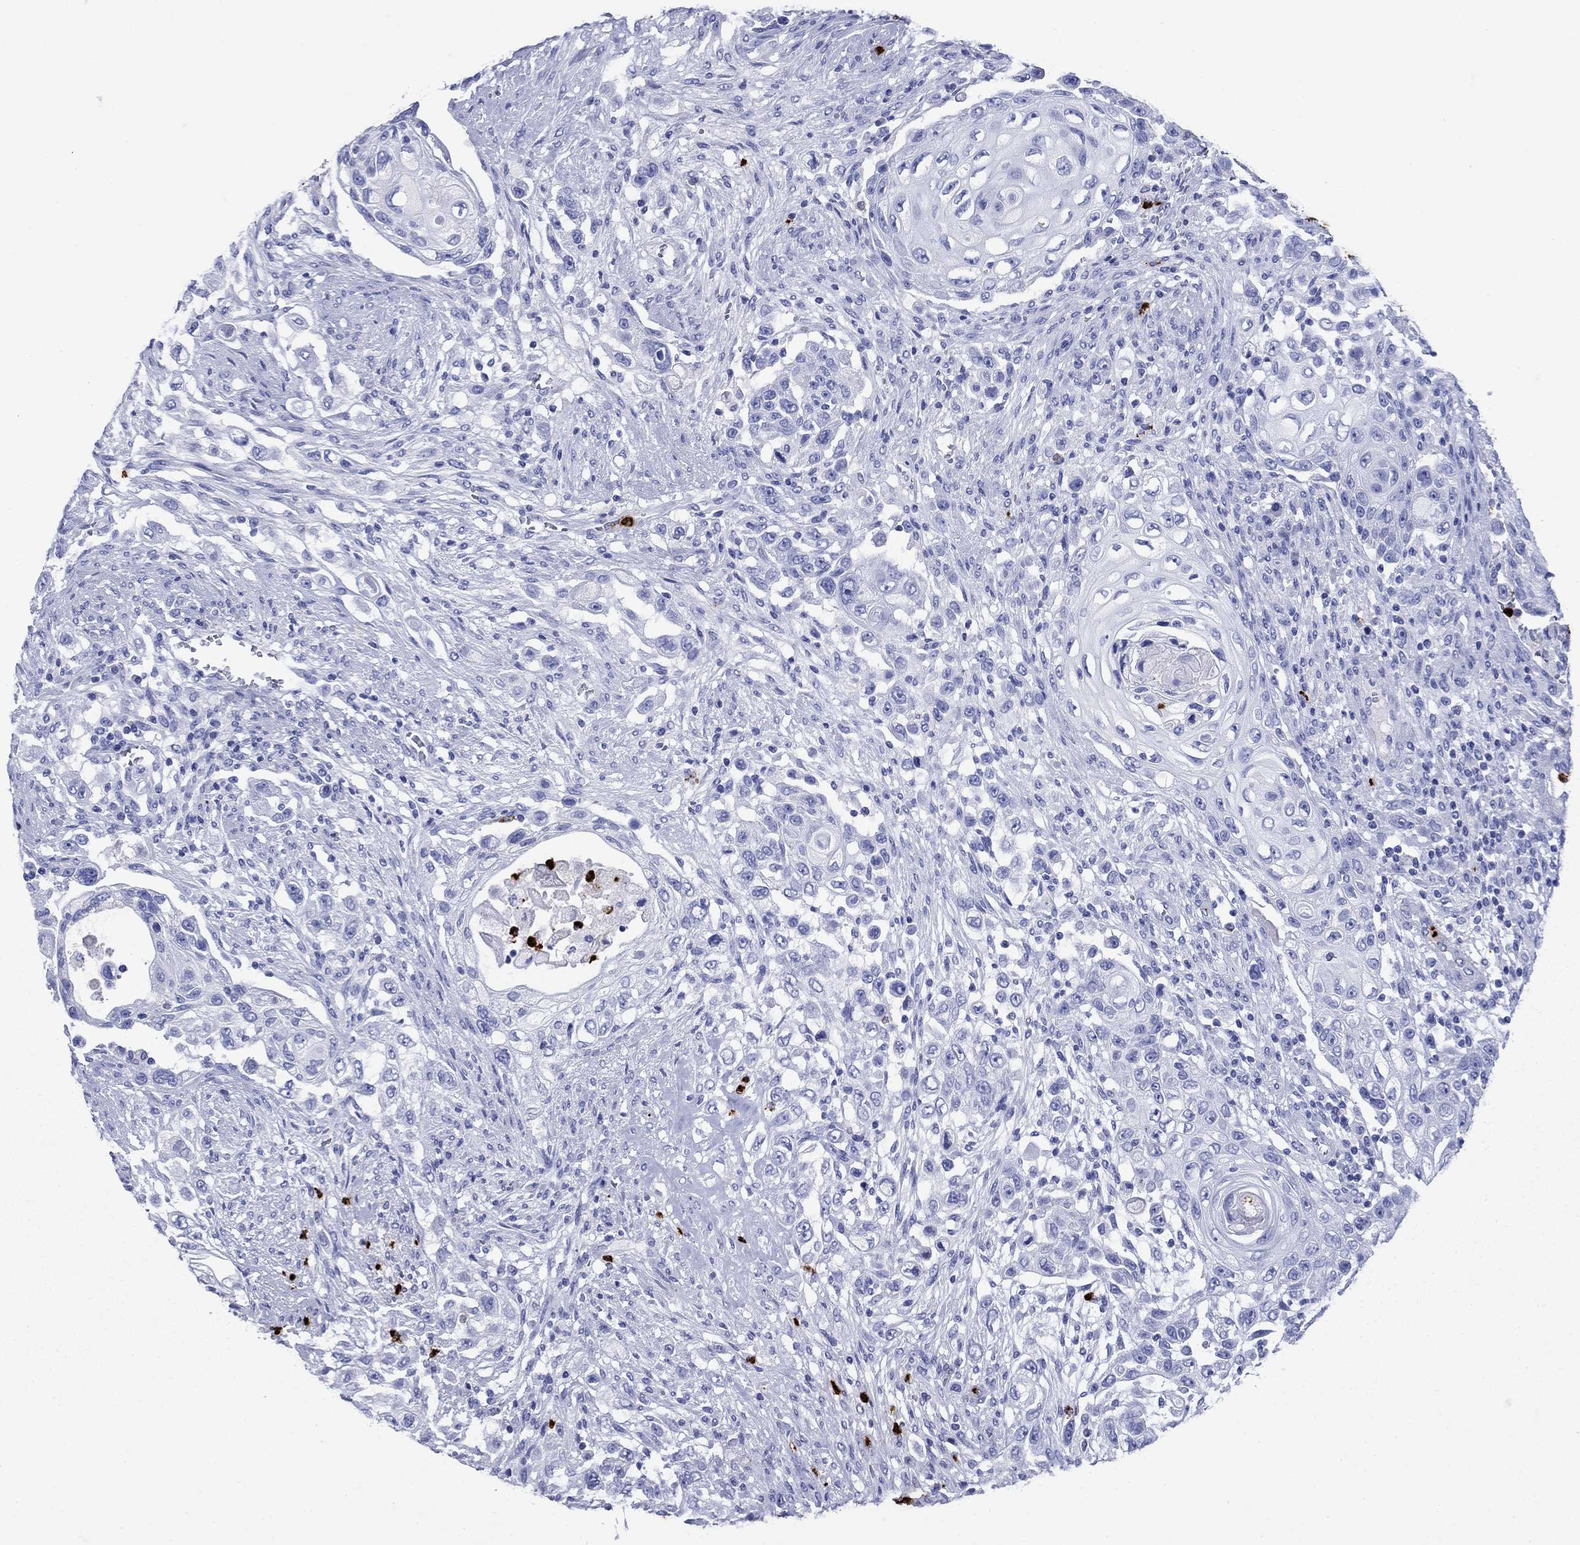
{"staining": {"intensity": "negative", "quantity": "none", "location": "none"}, "tissue": "urothelial cancer", "cell_type": "Tumor cells", "image_type": "cancer", "snomed": [{"axis": "morphology", "description": "Urothelial carcinoma, High grade"}, {"axis": "topography", "description": "Urinary bladder"}], "caption": "DAB (3,3'-diaminobenzidine) immunohistochemical staining of urothelial carcinoma (high-grade) displays no significant positivity in tumor cells.", "gene": "AZU1", "patient": {"sex": "female", "age": 56}}